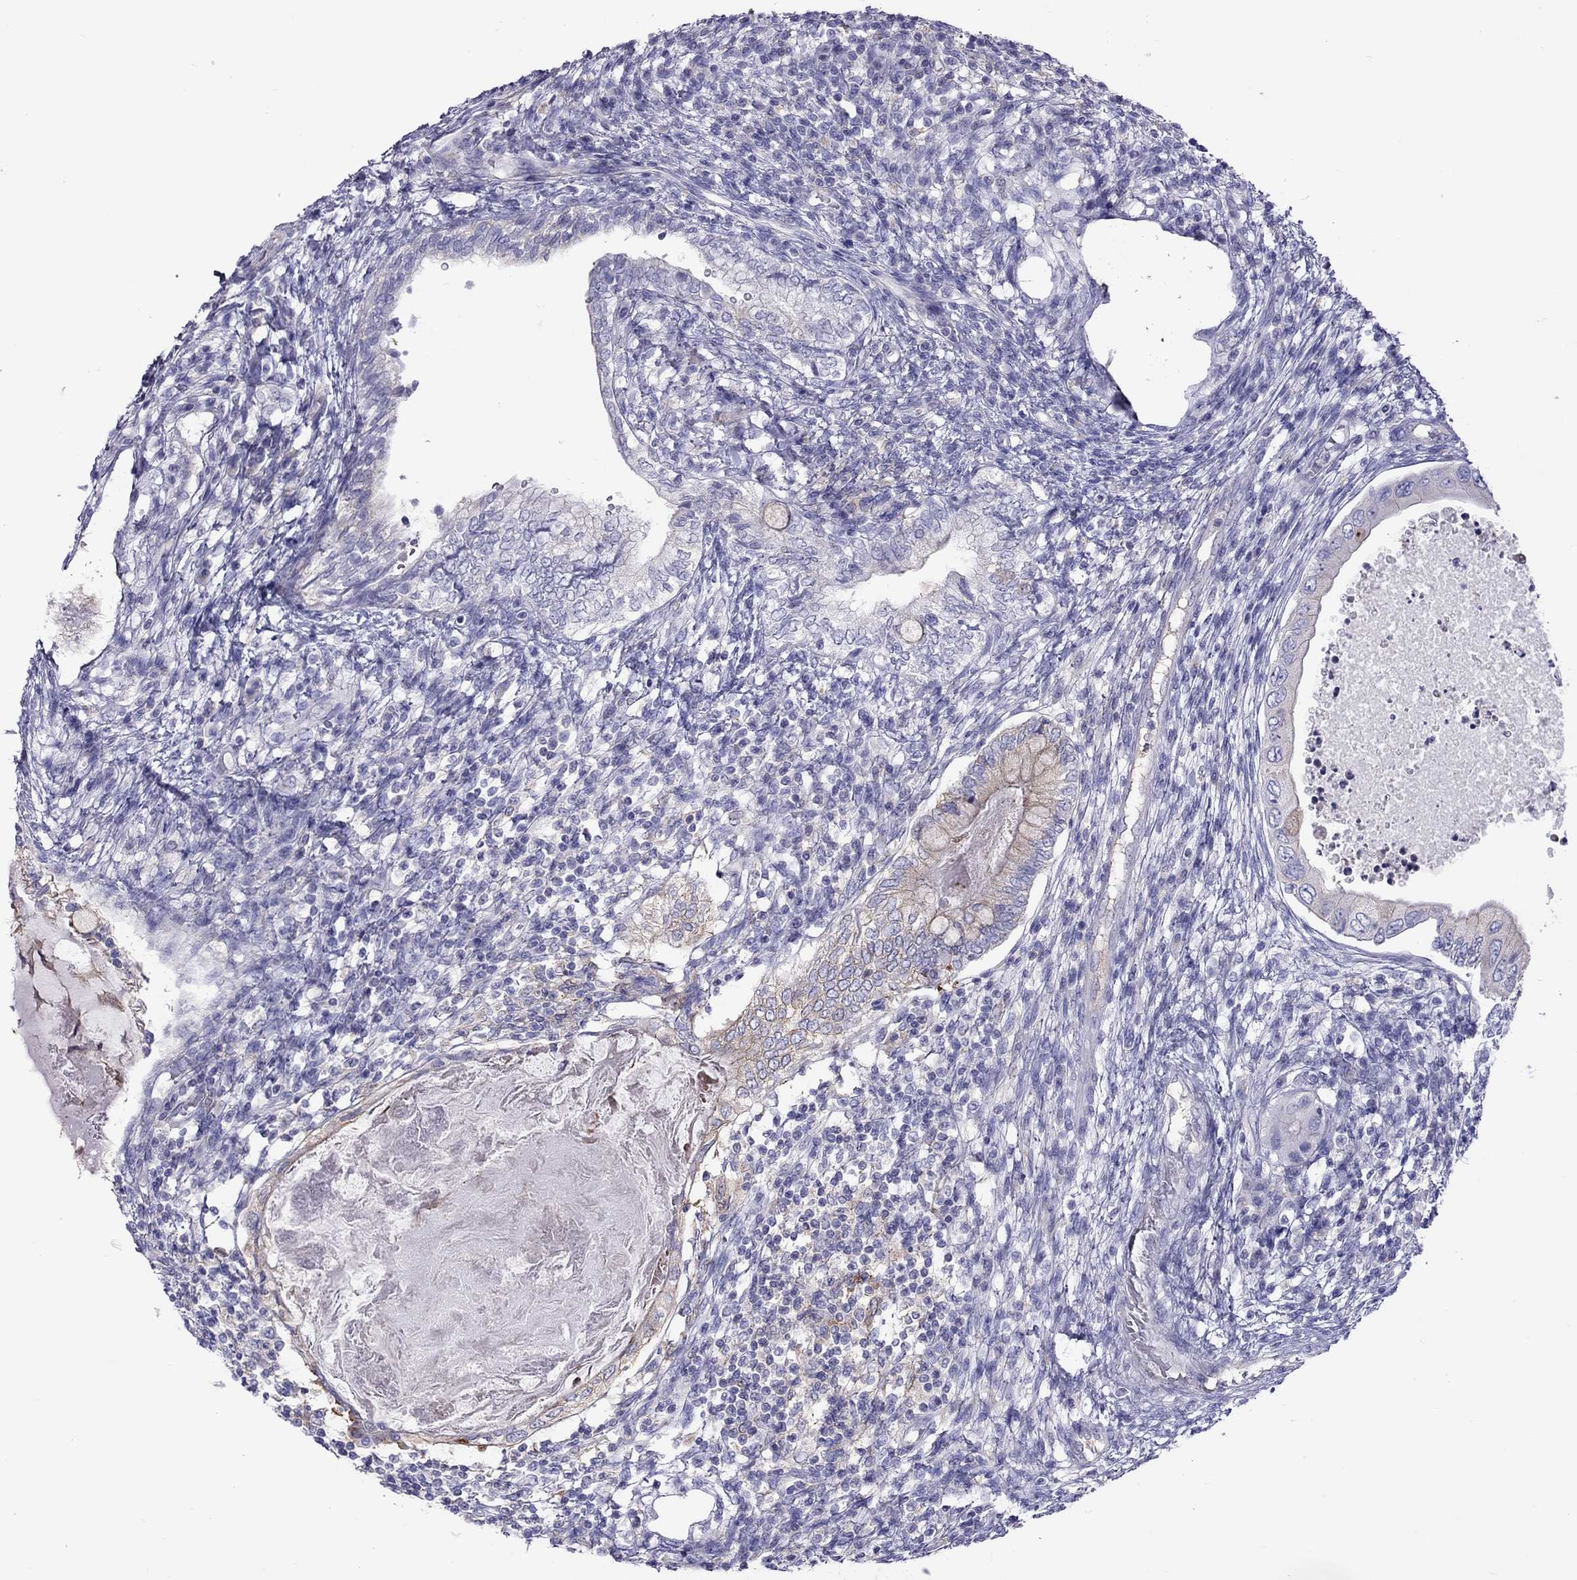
{"staining": {"intensity": "weak", "quantity": "<25%", "location": "cytoplasmic/membranous"}, "tissue": "testis cancer", "cell_type": "Tumor cells", "image_type": "cancer", "snomed": [{"axis": "morphology", "description": "Seminoma, NOS"}, {"axis": "morphology", "description": "Carcinoma, Embryonal, NOS"}, {"axis": "topography", "description": "Testis"}], "caption": "A photomicrograph of testis cancer stained for a protein exhibits no brown staining in tumor cells.", "gene": "ALOX15B", "patient": {"sex": "male", "age": 41}}